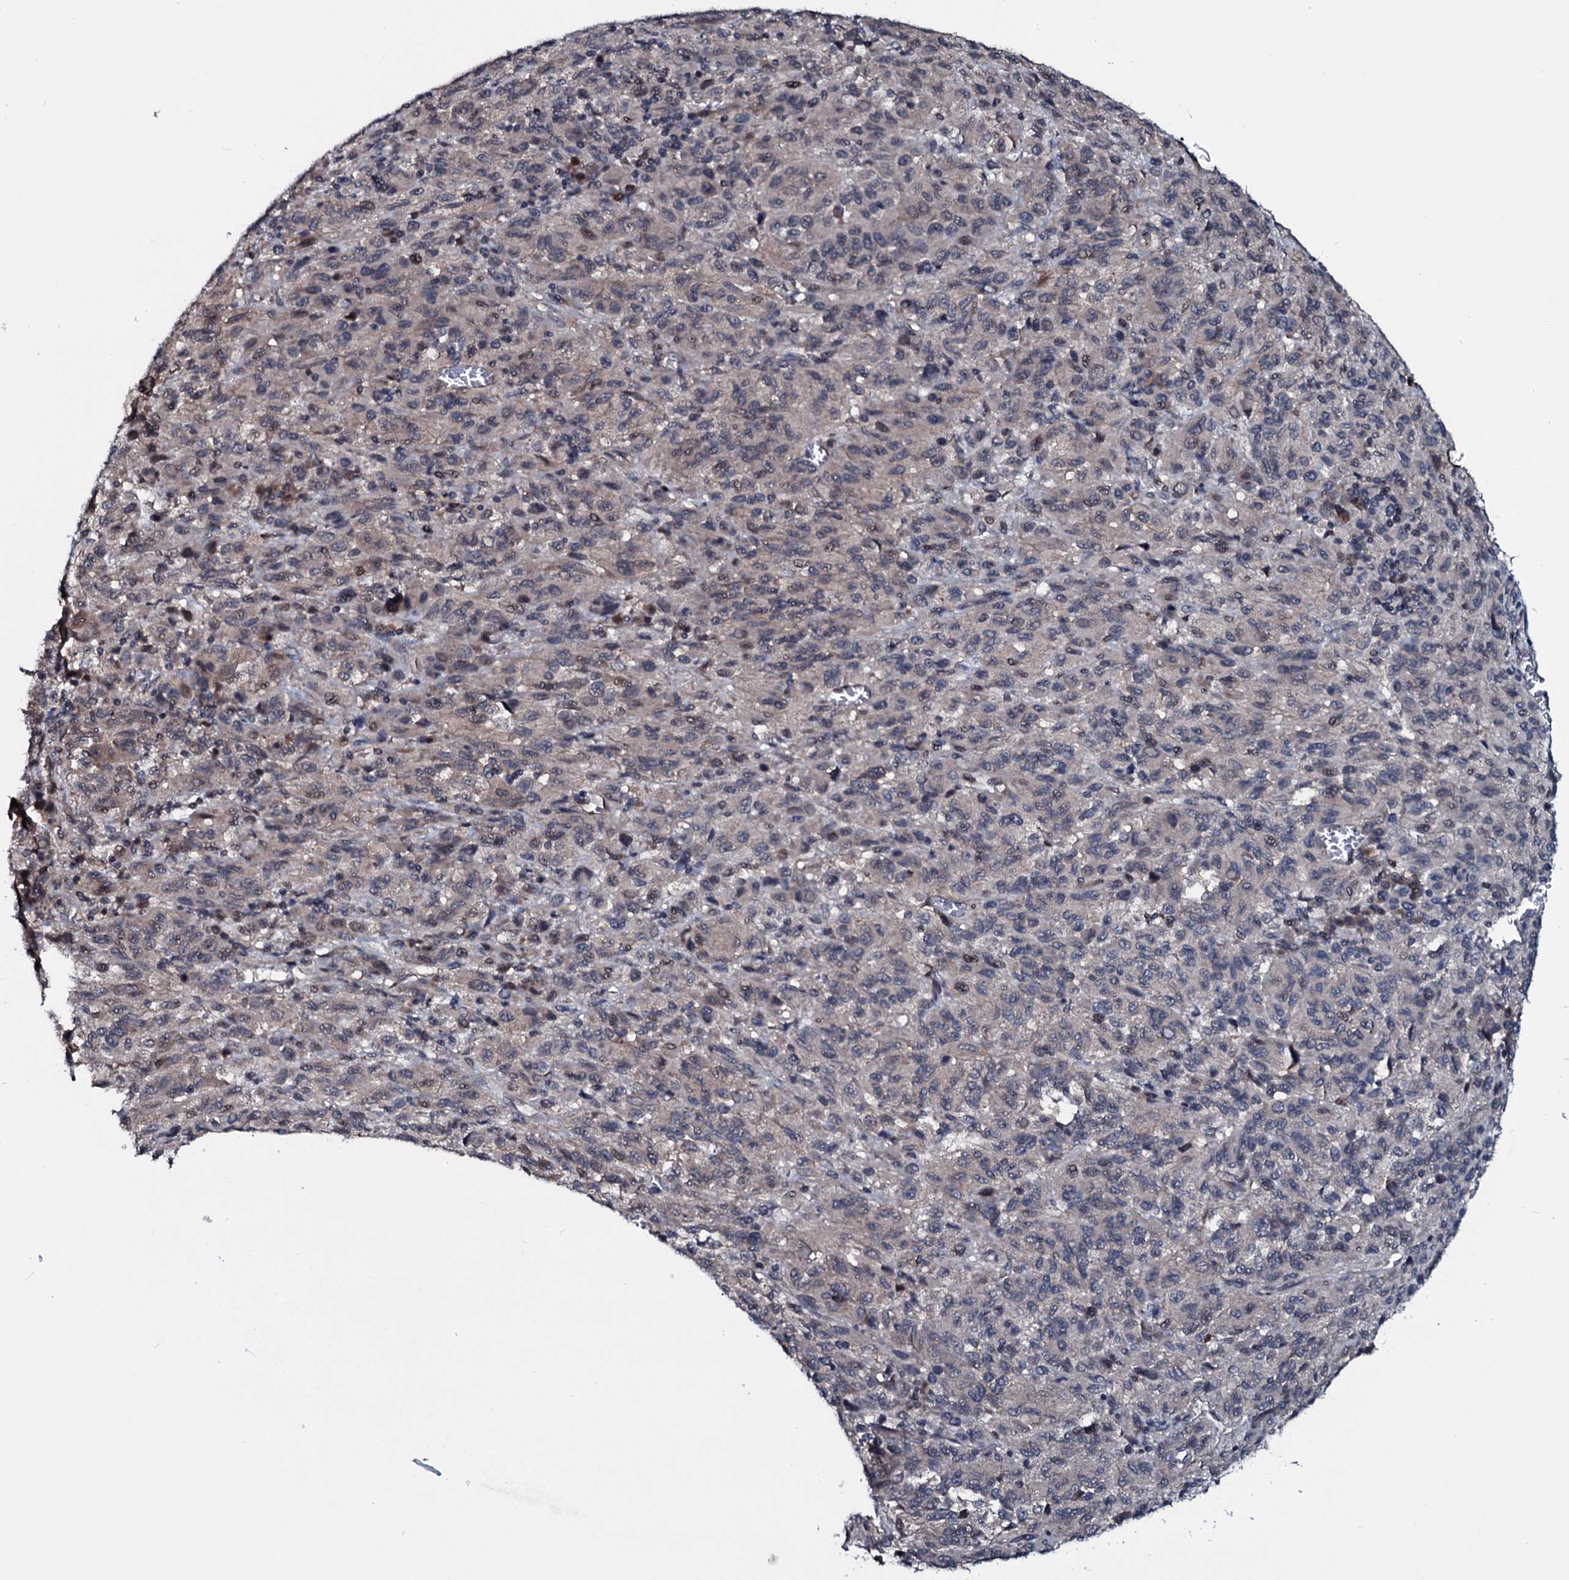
{"staining": {"intensity": "weak", "quantity": "<25%", "location": "nuclear"}, "tissue": "melanoma", "cell_type": "Tumor cells", "image_type": "cancer", "snomed": [{"axis": "morphology", "description": "Malignant melanoma, Metastatic site"}, {"axis": "topography", "description": "Lung"}], "caption": "Human melanoma stained for a protein using immunohistochemistry reveals no expression in tumor cells.", "gene": "OGFOD2", "patient": {"sex": "male", "age": 64}}